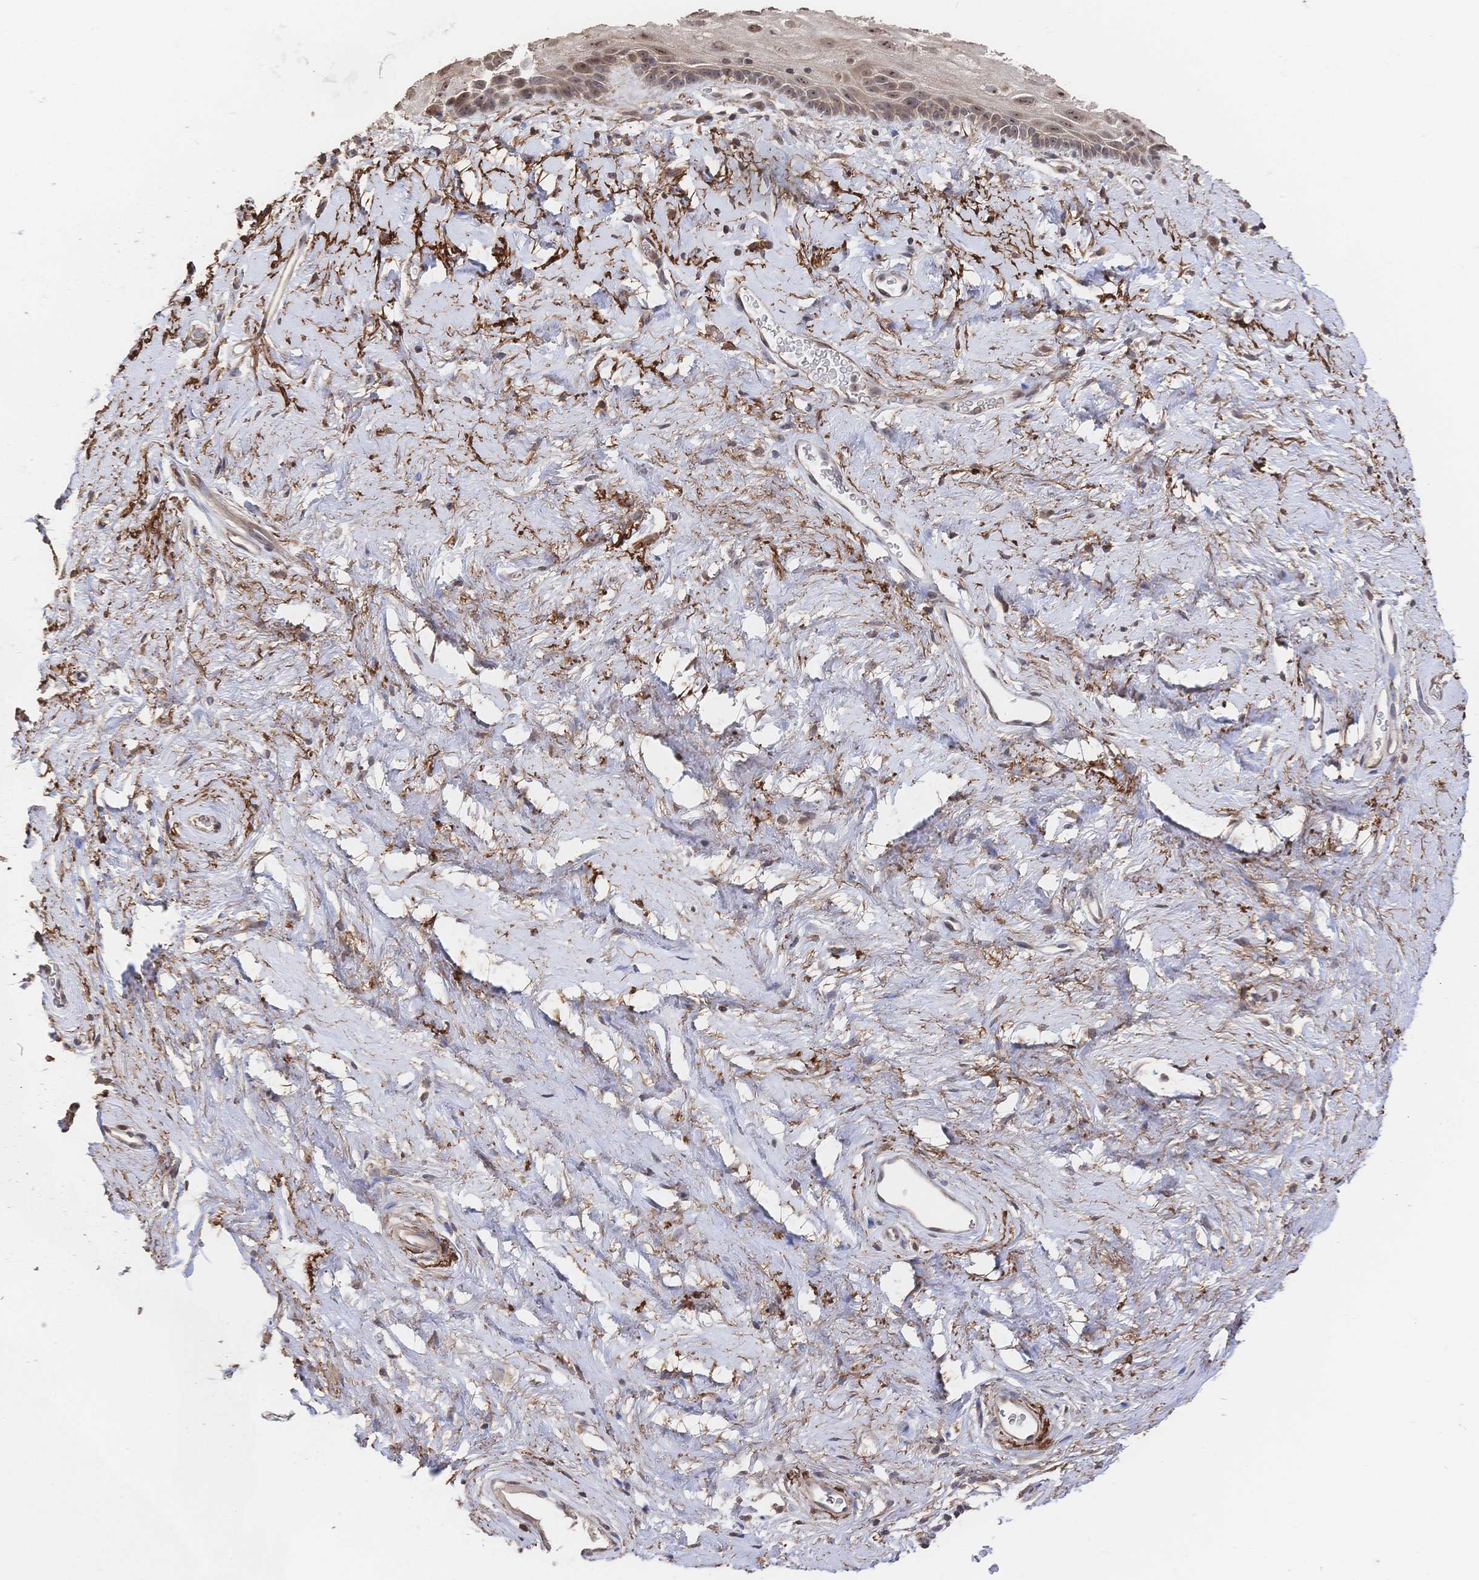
{"staining": {"intensity": "weak", "quantity": "25%-75%", "location": "nuclear"}, "tissue": "vagina", "cell_type": "Squamous epithelial cells", "image_type": "normal", "snomed": [{"axis": "morphology", "description": "Normal tissue, NOS"}, {"axis": "morphology", "description": "Adenocarcinoma, NOS"}, {"axis": "topography", "description": "Rectum"}, {"axis": "topography", "description": "Vagina"}, {"axis": "topography", "description": "Peripheral nerve tissue"}], "caption": "Squamous epithelial cells display weak nuclear positivity in approximately 25%-75% of cells in unremarkable vagina. (DAB (3,3'-diaminobenzidine) IHC with brightfield microscopy, high magnification).", "gene": "DNAJA4", "patient": {"sex": "female", "age": 71}}